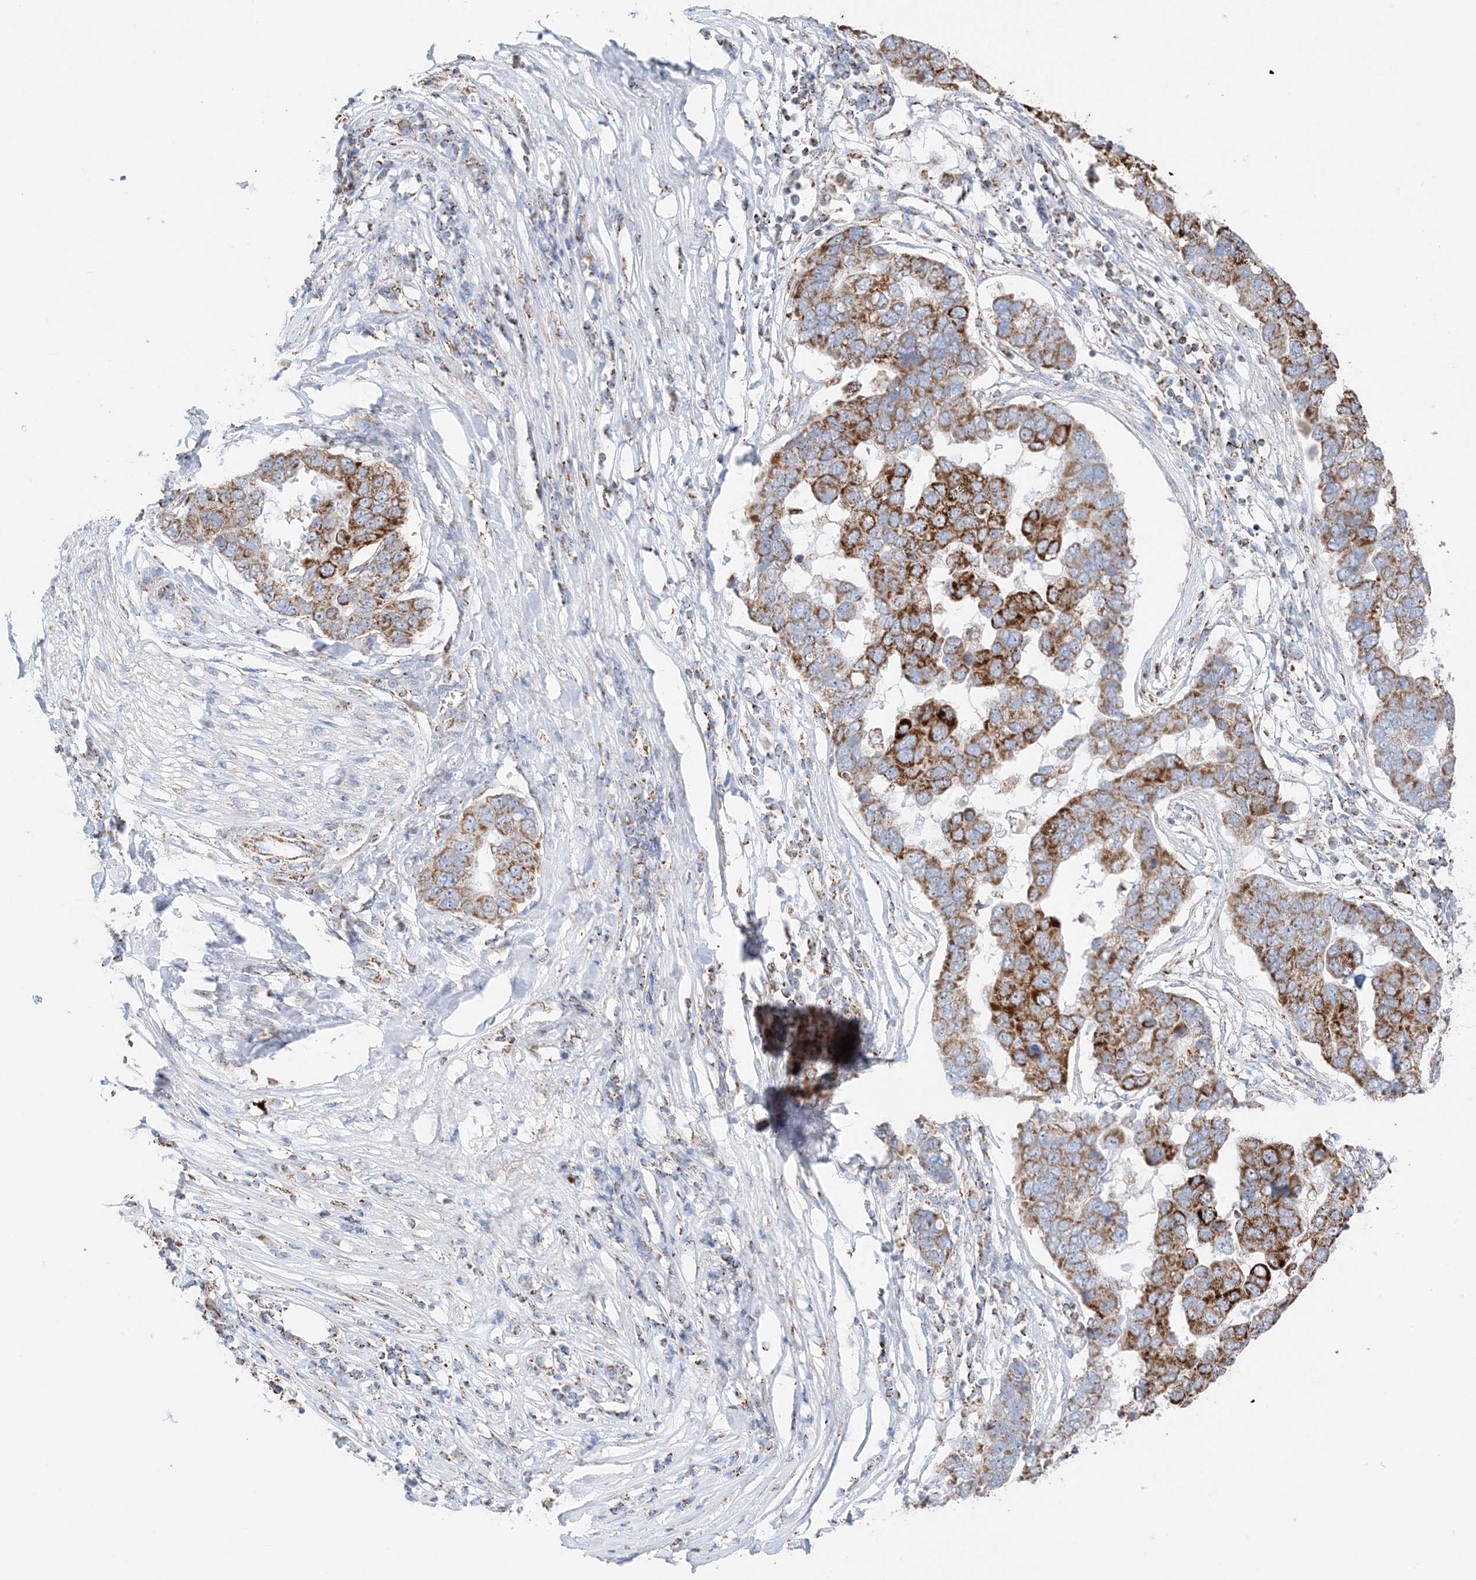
{"staining": {"intensity": "strong", "quantity": ">75%", "location": "cytoplasmic/membranous"}, "tissue": "pancreatic cancer", "cell_type": "Tumor cells", "image_type": "cancer", "snomed": [{"axis": "morphology", "description": "Adenocarcinoma, NOS"}, {"axis": "topography", "description": "Pancreas"}], "caption": "Immunohistochemistry of pancreatic cancer reveals high levels of strong cytoplasmic/membranous staining in about >75% of tumor cells. (IHC, brightfield microscopy, high magnification).", "gene": "CAPN13", "patient": {"sex": "female", "age": 61}}